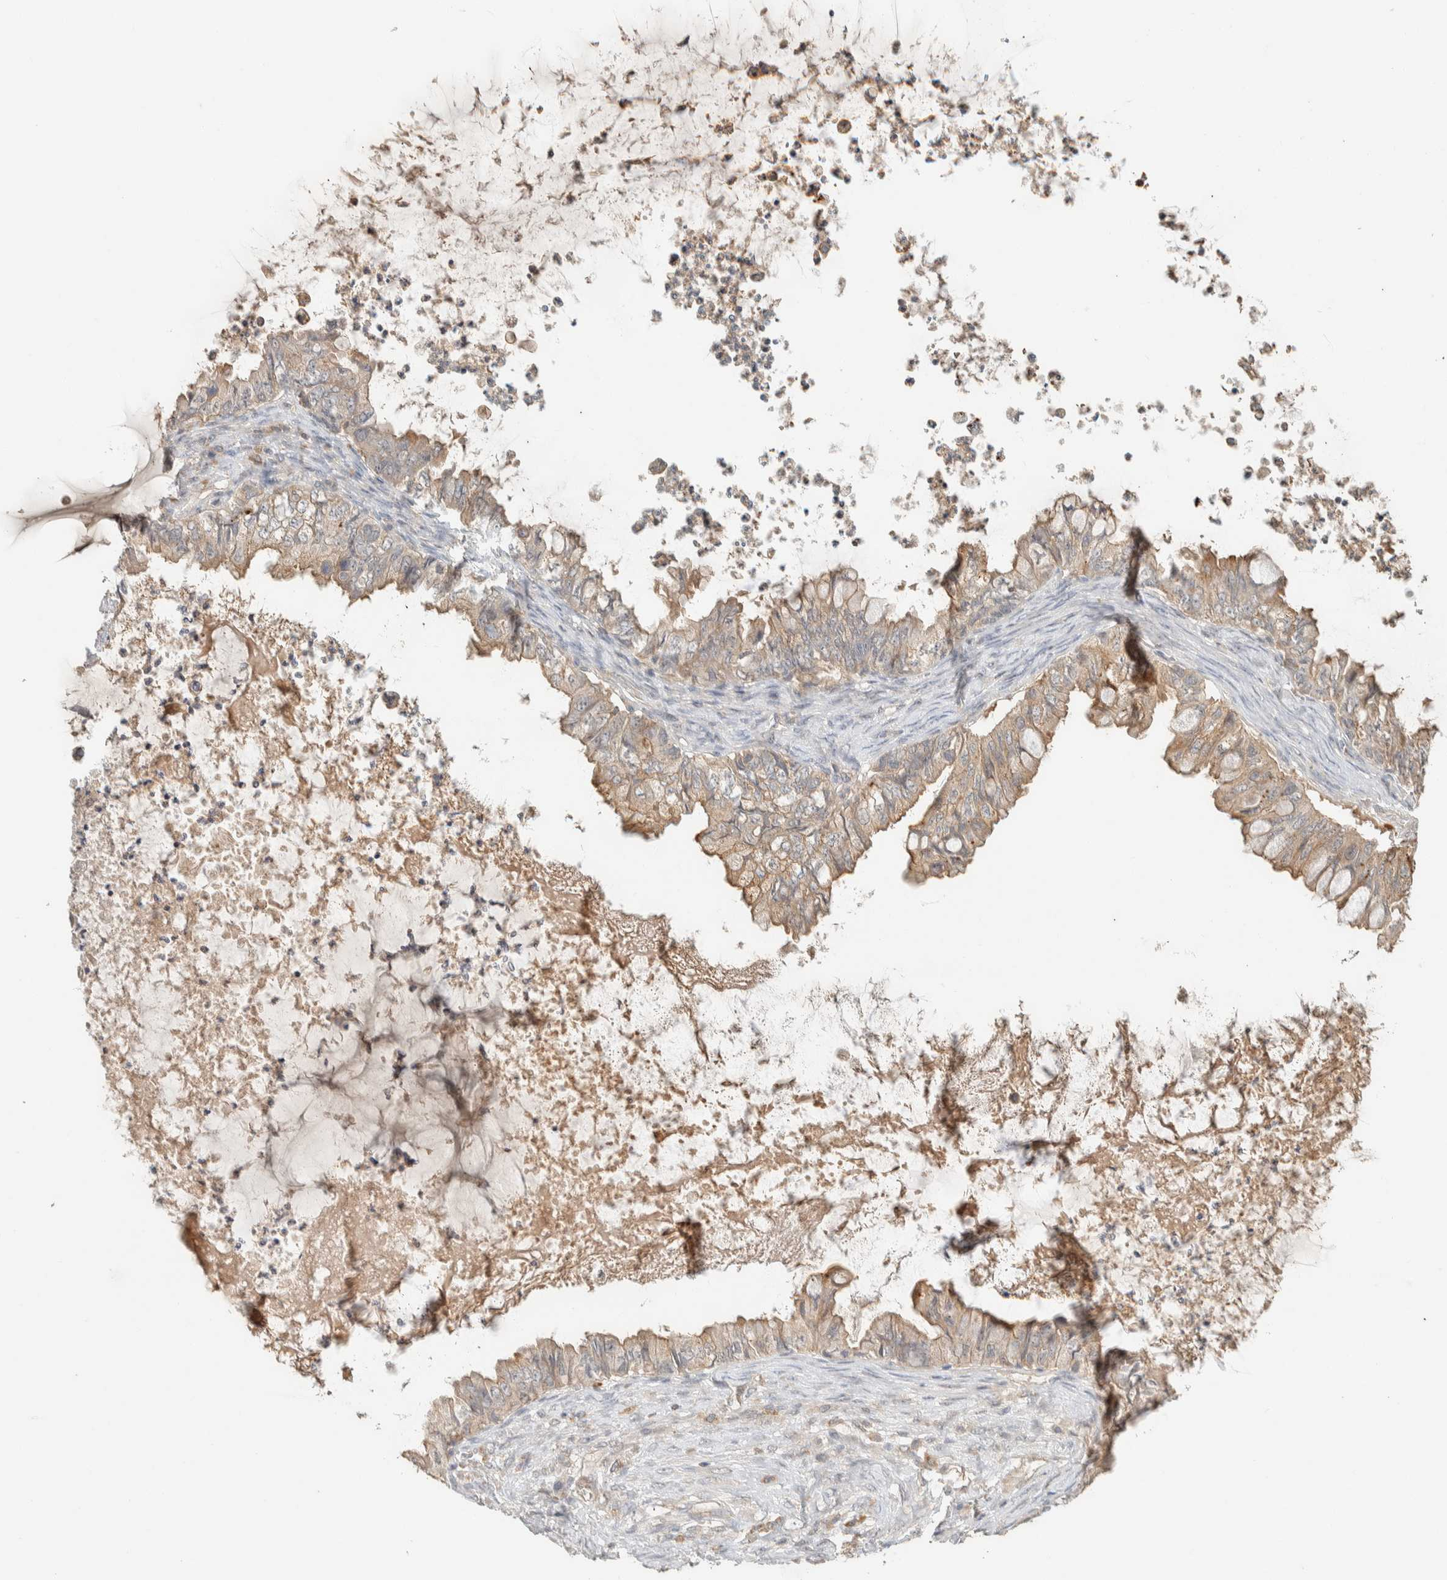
{"staining": {"intensity": "moderate", "quantity": "25%-75%", "location": "cytoplasmic/membranous"}, "tissue": "ovarian cancer", "cell_type": "Tumor cells", "image_type": "cancer", "snomed": [{"axis": "morphology", "description": "Cystadenocarcinoma, mucinous, NOS"}, {"axis": "topography", "description": "Ovary"}], "caption": "A histopathology image of human ovarian cancer stained for a protein reveals moderate cytoplasmic/membranous brown staining in tumor cells. (DAB IHC with brightfield microscopy, high magnification).", "gene": "RAB11FIP1", "patient": {"sex": "female", "age": 80}}